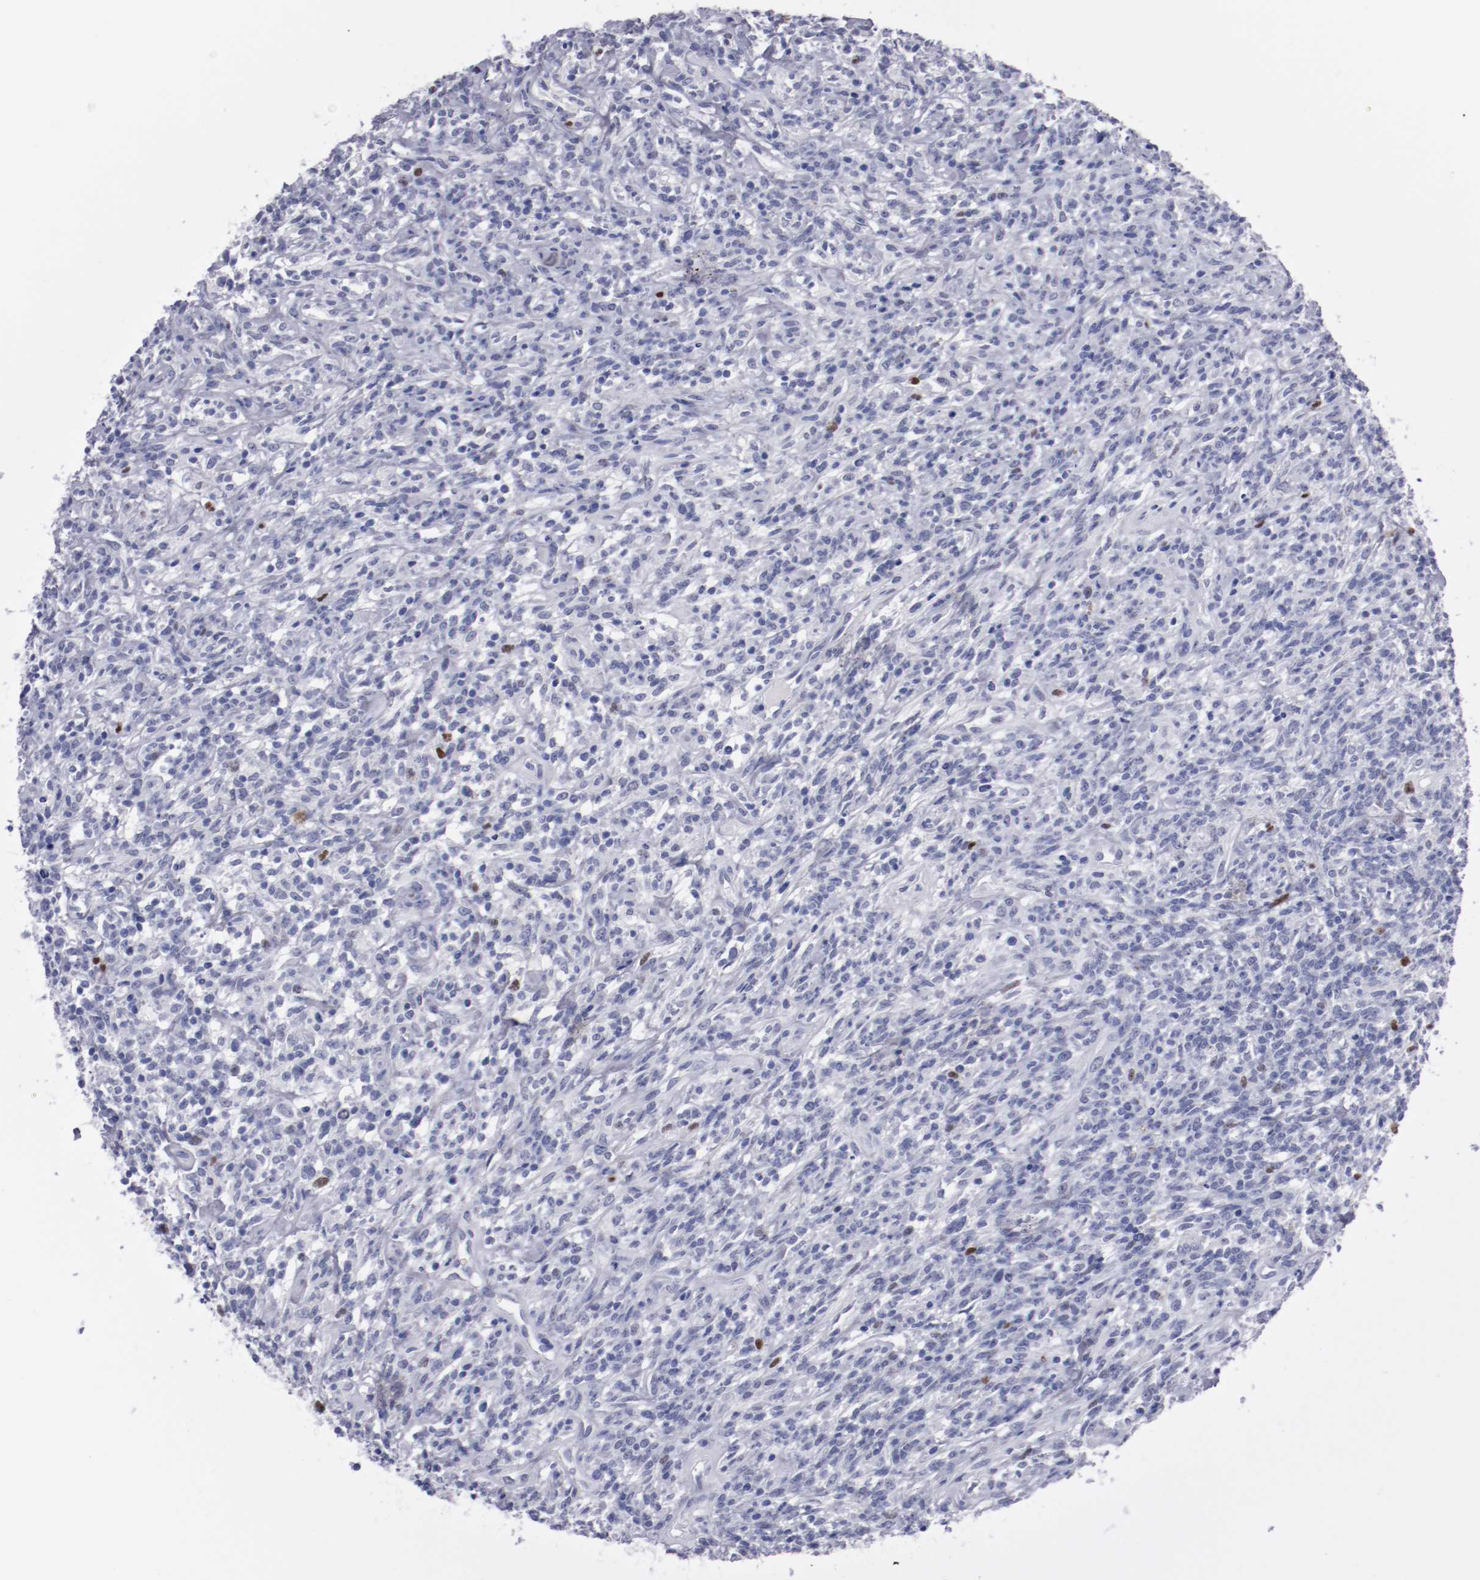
{"staining": {"intensity": "moderate", "quantity": "<25%", "location": "nuclear"}, "tissue": "lymphoma", "cell_type": "Tumor cells", "image_type": "cancer", "snomed": [{"axis": "morphology", "description": "Malignant lymphoma, non-Hodgkin's type, High grade"}, {"axis": "topography", "description": "Lymph node"}], "caption": "Protein staining reveals moderate nuclear positivity in about <25% of tumor cells in lymphoma.", "gene": "HNF1B", "patient": {"sex": "female", "age": 73}}